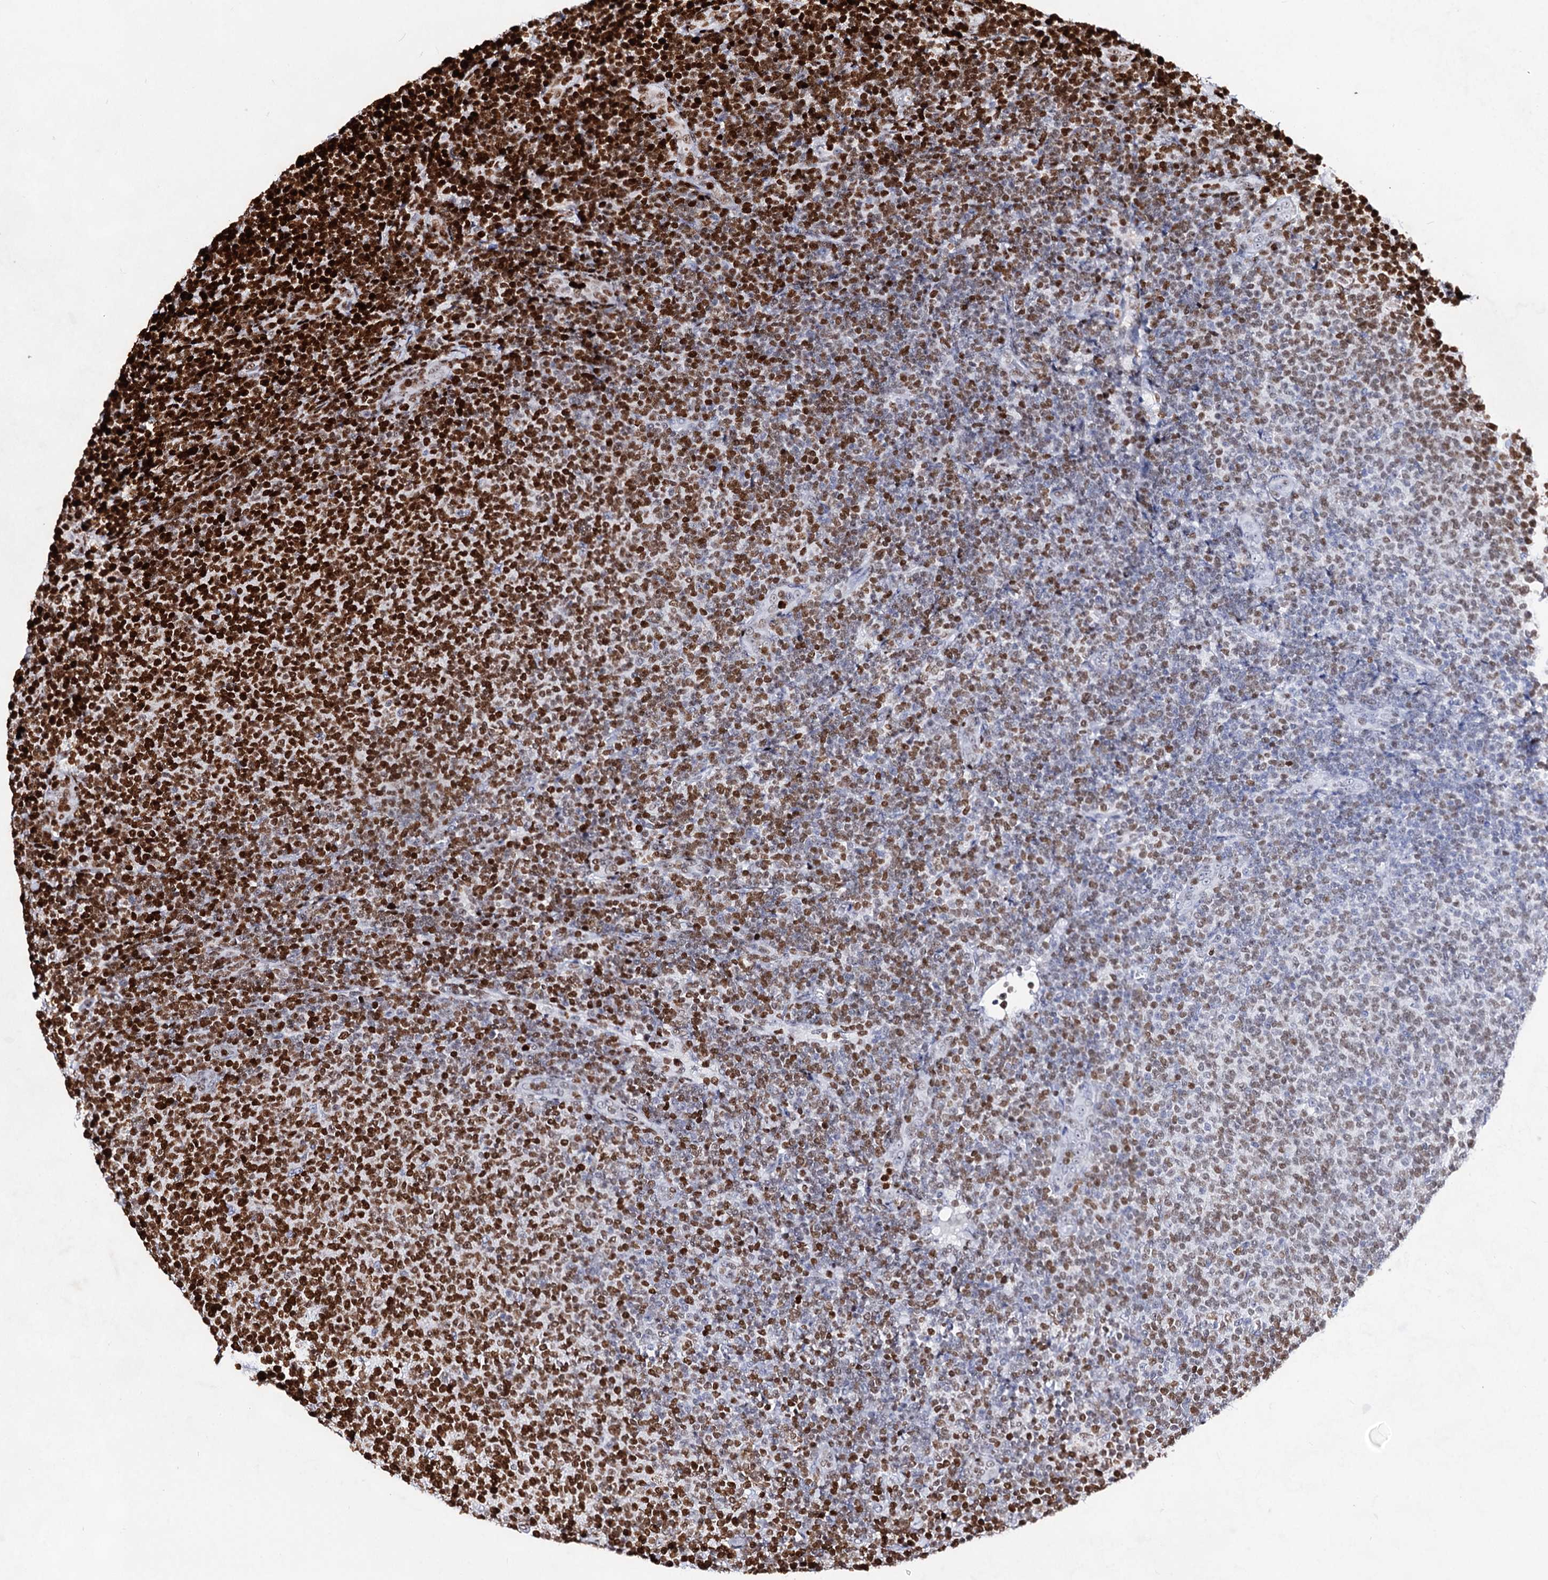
{"staining": {"intensity": "strong", "quantity": "25%-75%", "location": "nuclear"}, "tissue": "lymphoma", "cell_type": "Tumor cells", "image_type": "cancer", "snomed": [{"axis": "morphology", "description": "Malignant lymphoma, non-Hodgkin's type, Low grade"}, {"axis": "topography", "description": "Lymph node"}], "caption": "Immunohistochemical staining of human lymphoma exhibits strong nuclear protein expression in about 25%-75% of tumor cells.", "gene": "HMGB2", "patient": {"sex": "male", "age": 66}}